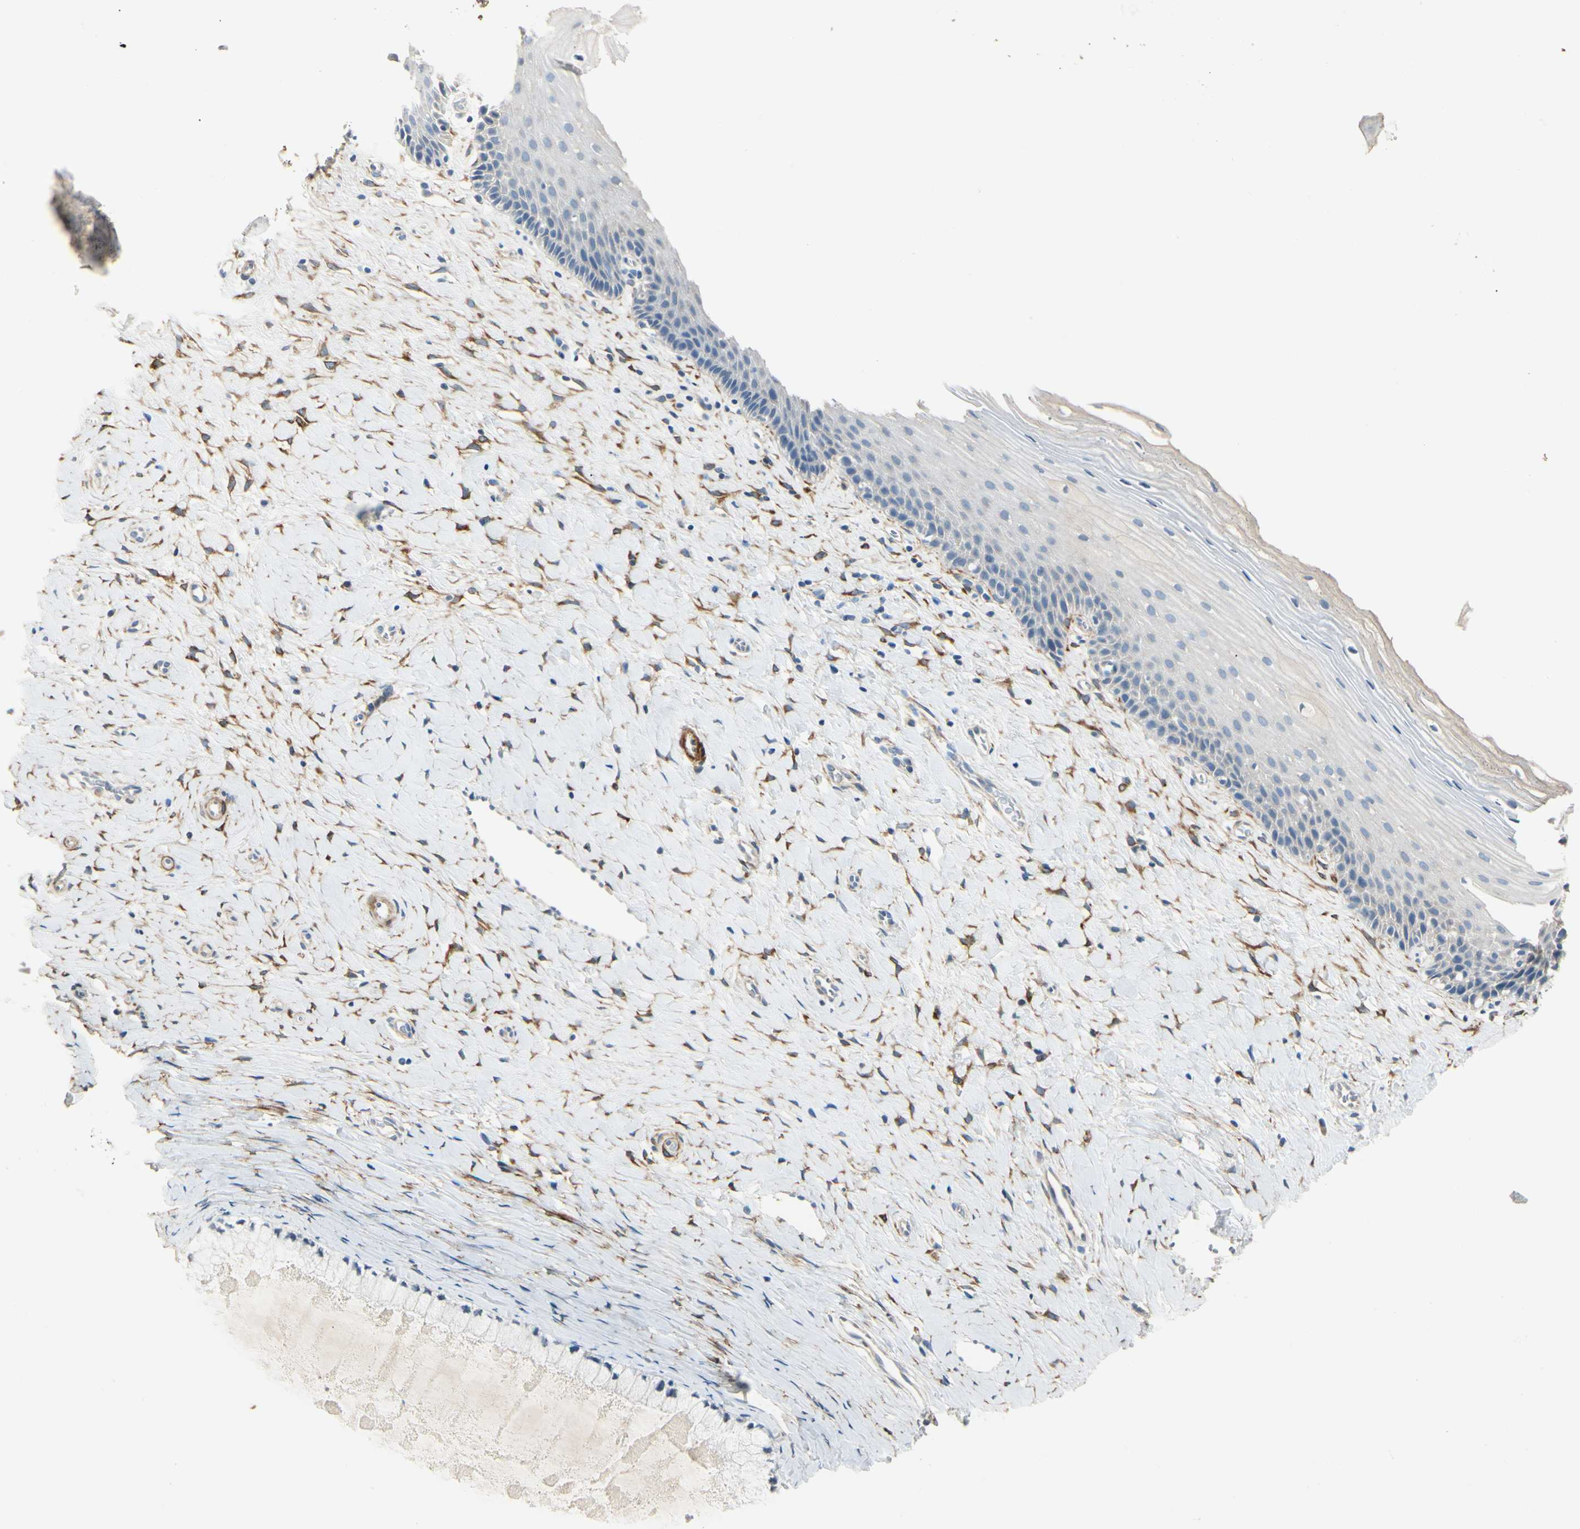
{"staining": {"intensity": "negative", "quantity": "none", "location": "none"}, "tissue": "cervix", "cell_type": "Glandular cells", "image_type": "normal", "snomed": [{"axis": "morphology", "description": "Normal tissue, NOS"}, {"axis": "topography", "description": "Cervix"}], "caption": "Human cervix stained for a protein using immunohistochemistry demonstrates no positivity in glandular cells.", "gene": "AMPH", "patient": {"sex": "female", "age": 39}}